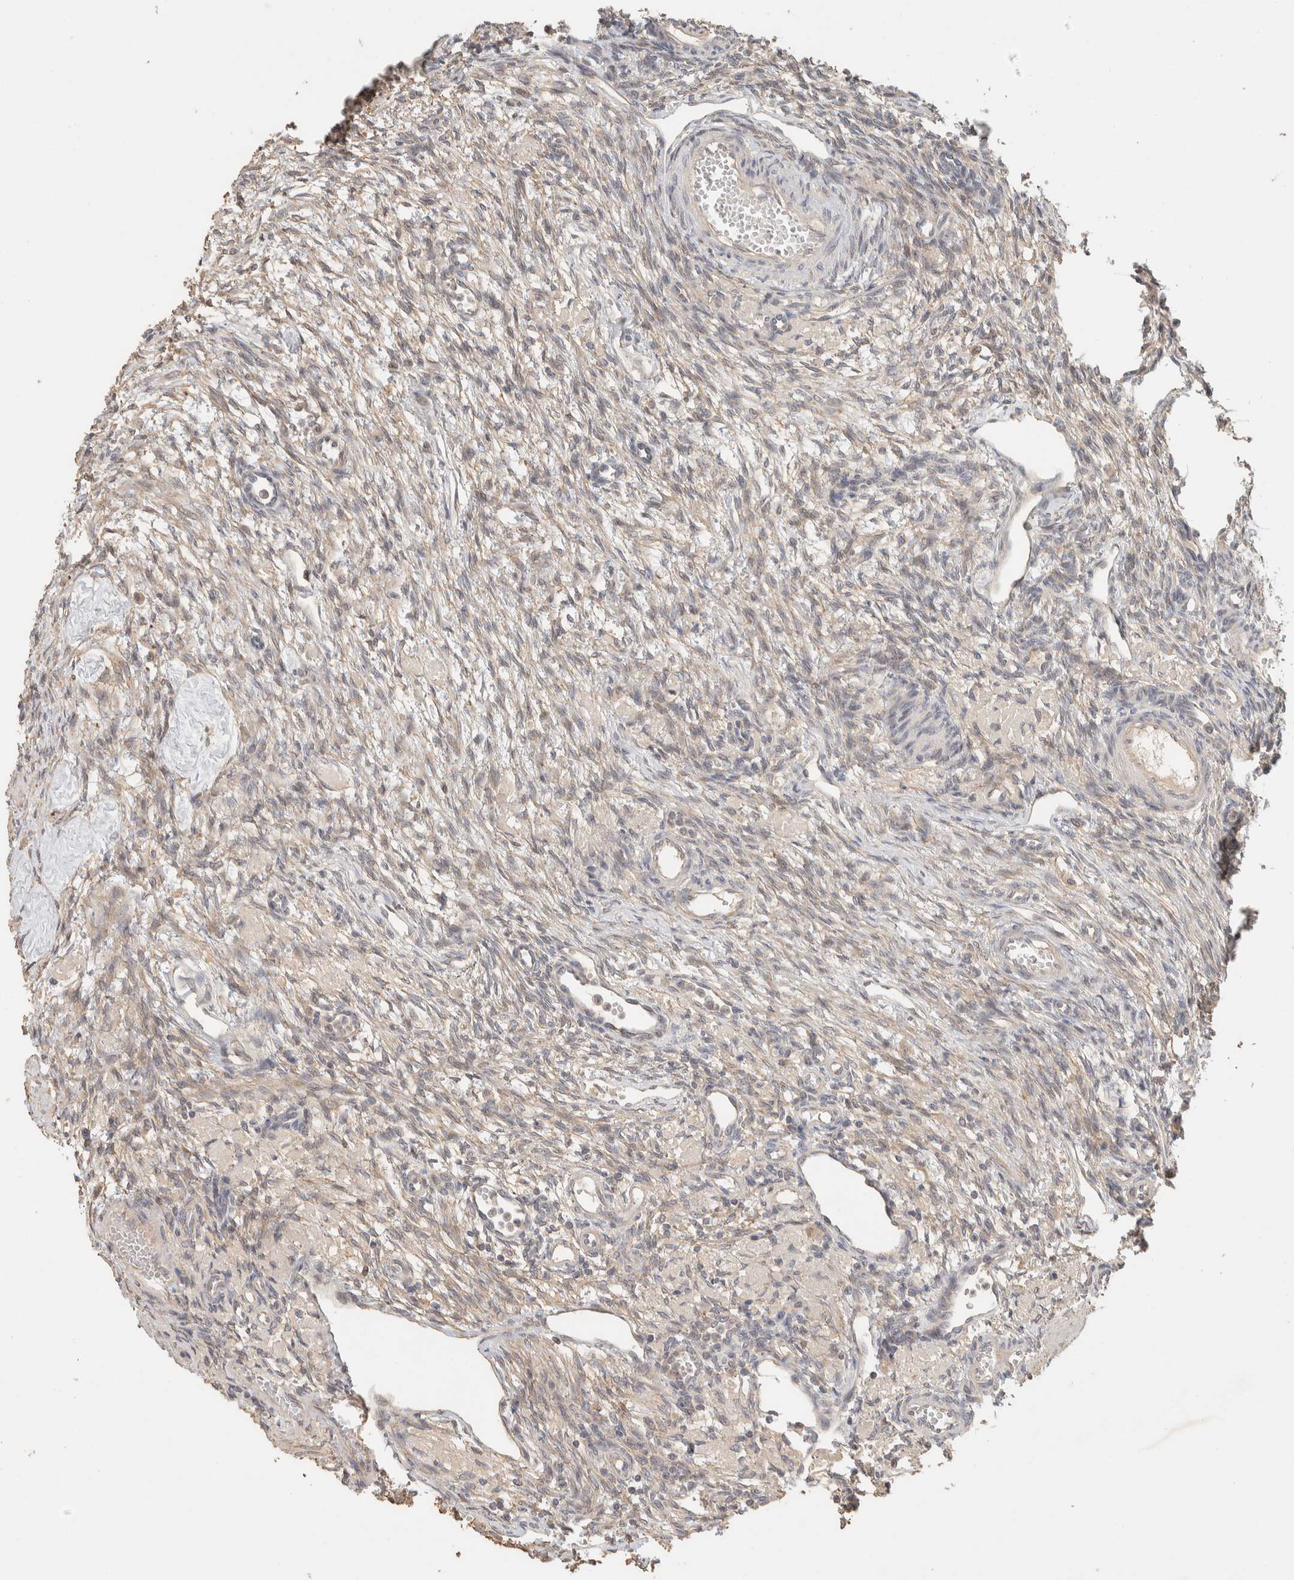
{"staining": {"intensity": "weak", "quantity": "25%-75%", "location": "cytoplasmic/membranous"}, "tissue": "ovary", "cell_type": "Ovarian stroma cells", "image_type": "normal", "snomed": [{"axis": "morphology", "description": "Normal tissue, NOS"}, {"axis": "topography", "description": "Ovary"}], "caption": "DAB immunohistochemical staining of normal human ovary exhibits weak cytoplasmic/membranous protein expression in about 25%-75% of ovarian stroma cells.", "gene": "ITPA", "patient": {"sex": "female", "age": 33}}